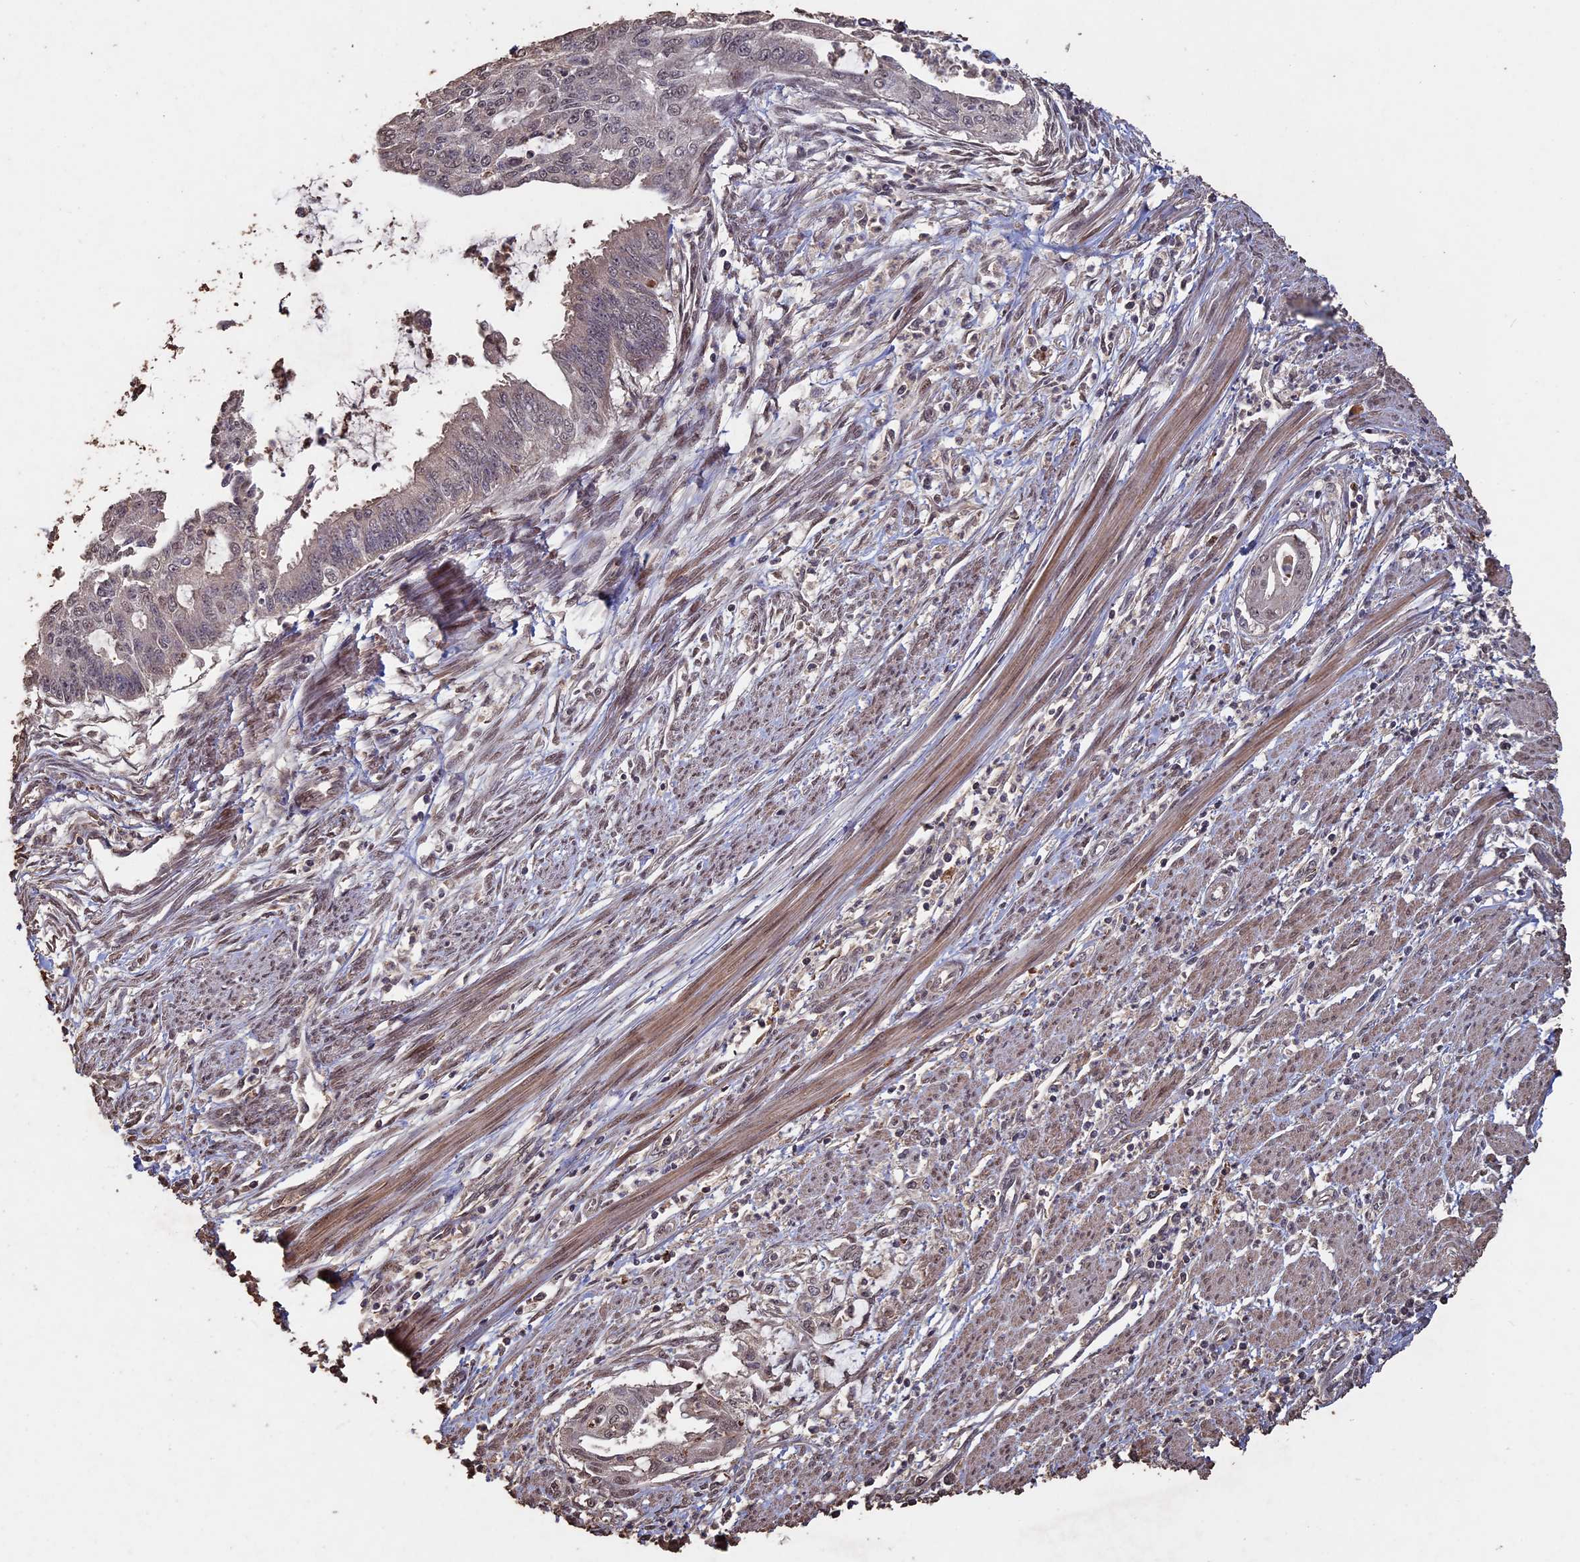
{"staining": {"intensity": "weak", "quantity": "<25%", "location": "nuclear"}, "tissue": "endometrial cancer", "cell_type": "Tumor cells", "image_type": "cancer", "snomed": [{"axis": "morphology", "description": "Adenocarcinoma, NOS"}, {"axis": "topography", "description": "Endometrium"}], "caption": "IHC image of human endometrial adenocarcinoma stained for a protein (brown), which shows no staining in tumor cells.", "gene": "HUNK", "patient": {"sex": "female", "age": 73}}